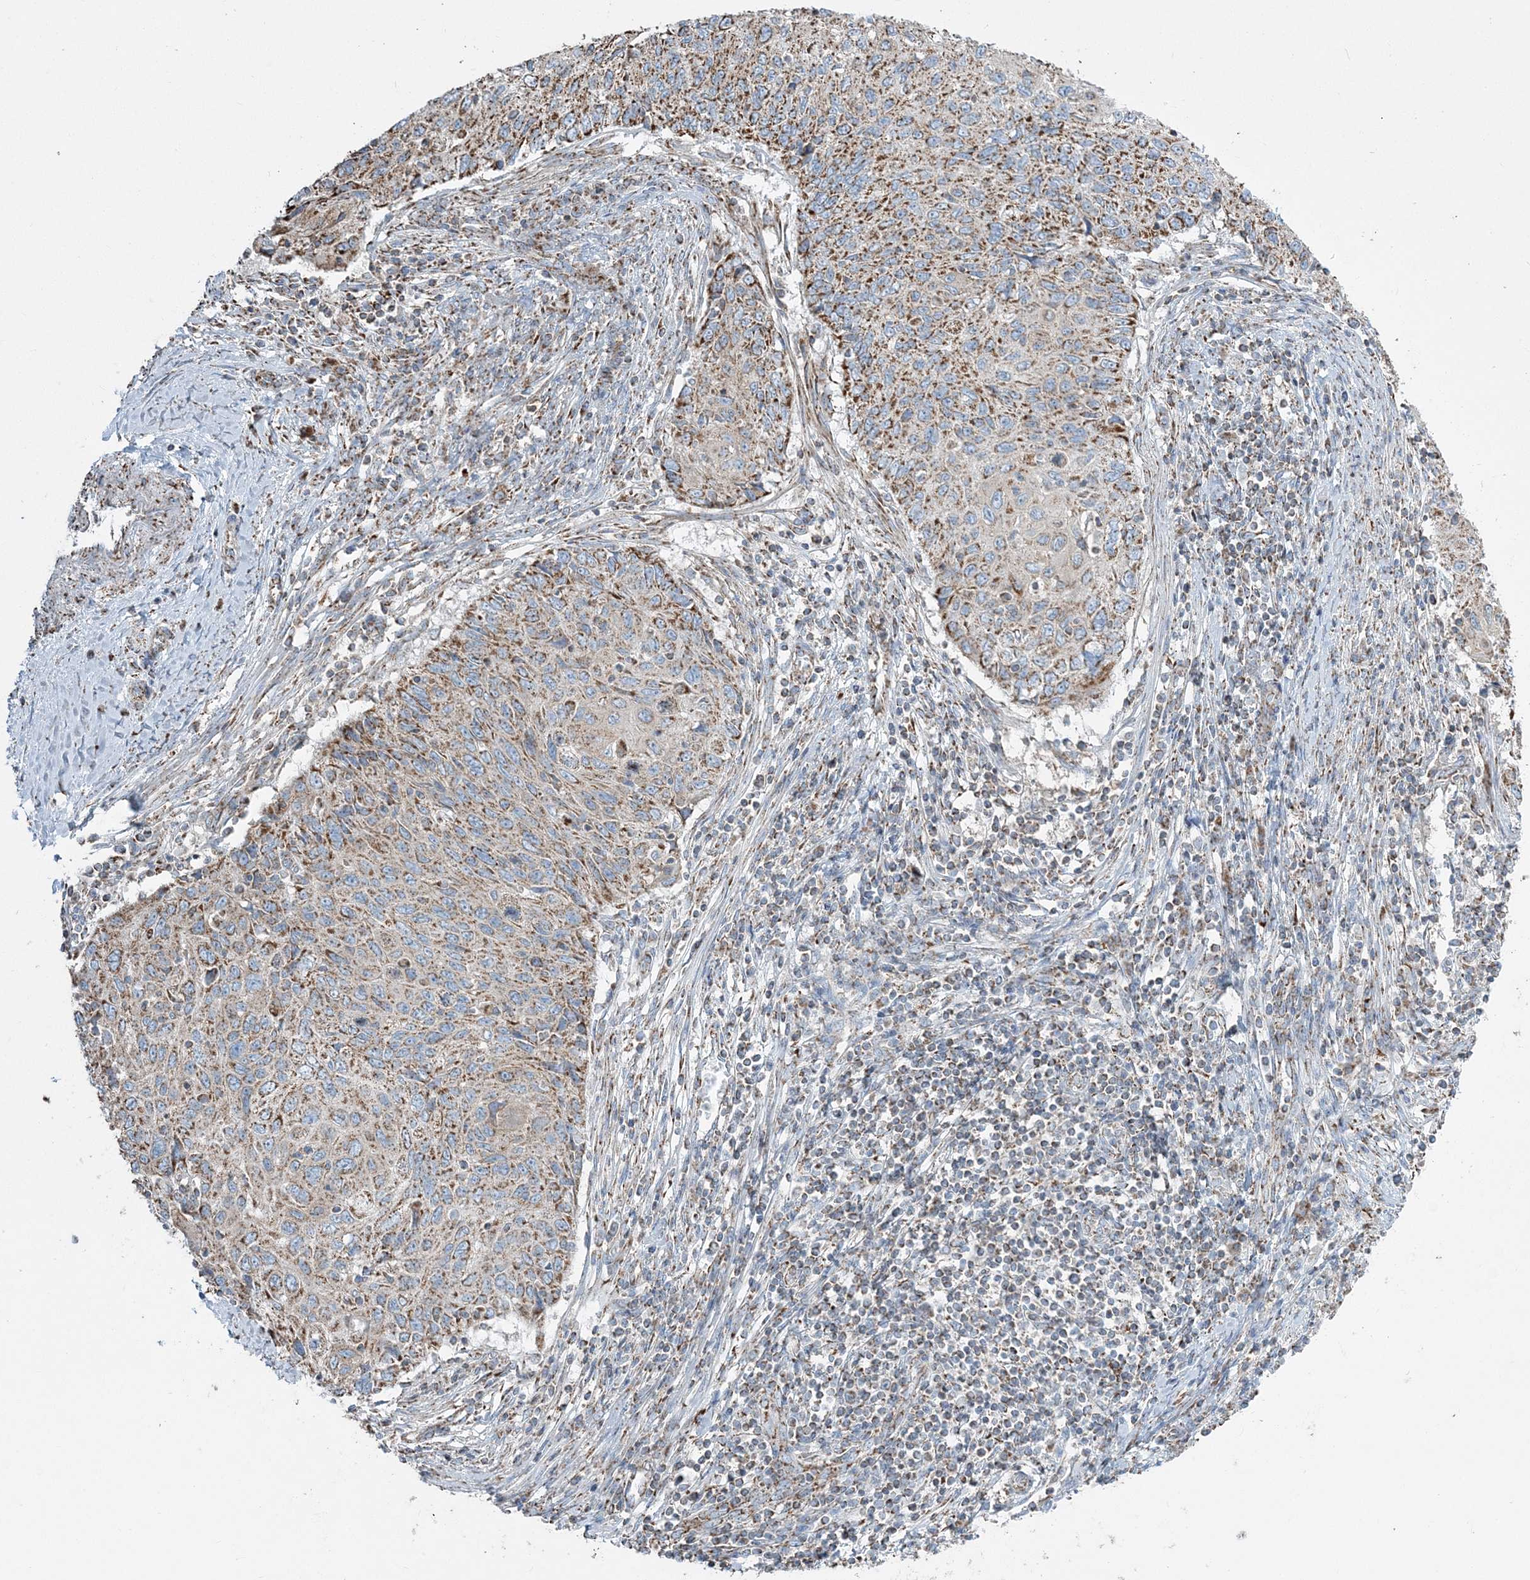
{"staining": {"intensity": "moderate", "quantity": ">75%", "location": "cytoplasmic/membranous"}, "tissue": "cervical cancer", "cell_type": "Tumor cells", "image_type": "cancer", "snomed": [{"axis": "morphology", "description": "Squamous cell carcinoma, NOS"}, {"axis": "topography", "description": "Cervix"}], "caption": "About >75% of tumor cells in cervical cancer (squamous cell carcinoma) display moderate cytoplasmic/membranous protein expression as visualized by brown immunohistochemical staining.", "gene": "RAB11FIP3", "patient": {"sex": "female", "age": 70}}